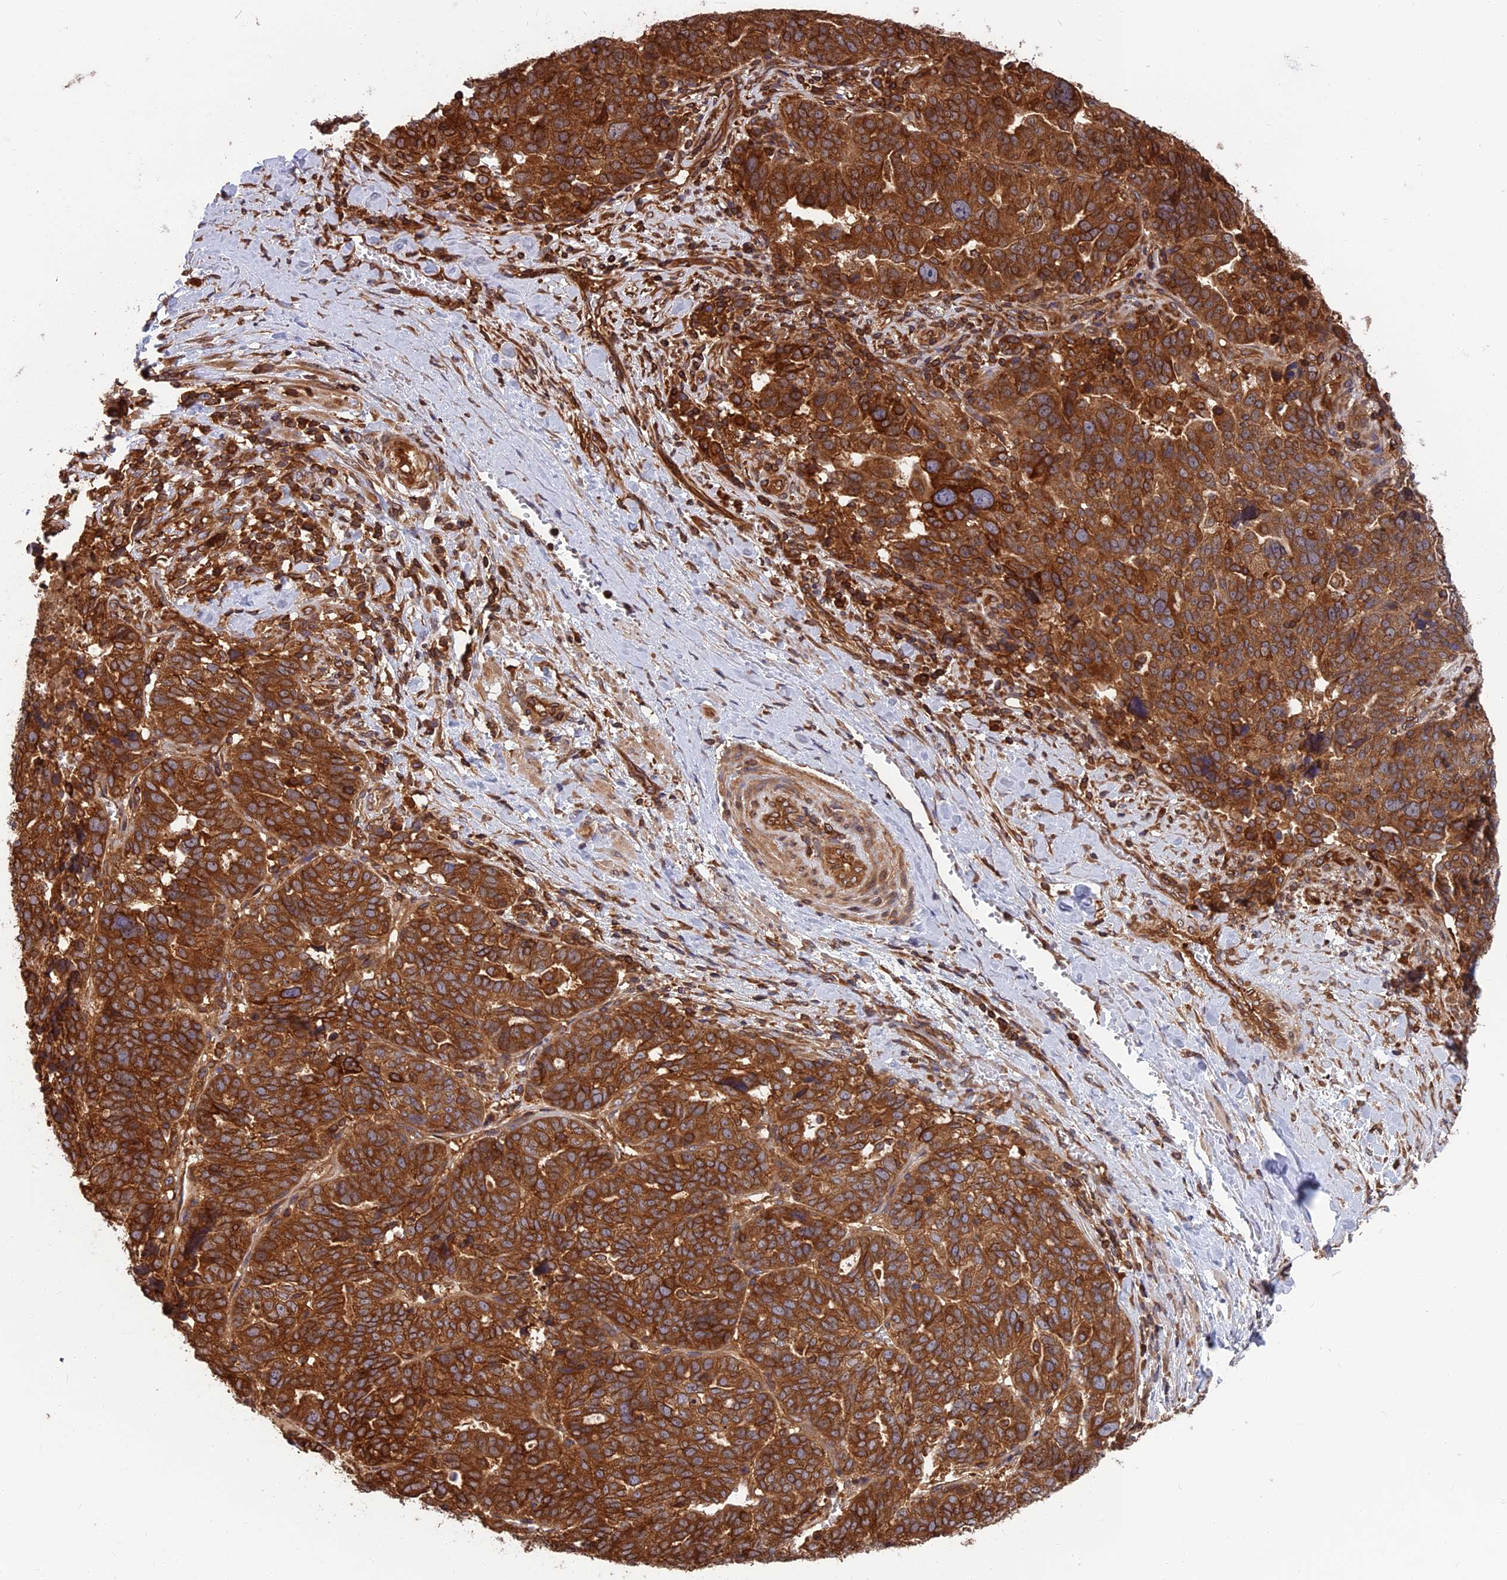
{"staining": {"intensity": "strong", "quantity": ">75%", "location": "cytoplasmic/membranous"}, "tissue": "ovarian cancer", "cell_type": "Tumor cells", "image_type": "cancer", "snomed": [{"axis": "morphology", "description": "Cystadenocarcinoma, serous, NOS"}, {"axis": "topography", "description": "Ovary"}], "caption": "Brown immunohistochemical staining in human serous cystadenocarcinoma (ovarian) shows strong cytoplasmic/membranous expression in about >75% of tumor cells. The staining was performed using DAB (3,3'-diaminobenzidine), with brown indicating positive protein expression. Nuclei are stained blue with hematoxylin.", "gene": "WDR1", "patient": {"sex": "female", "age": 59}}